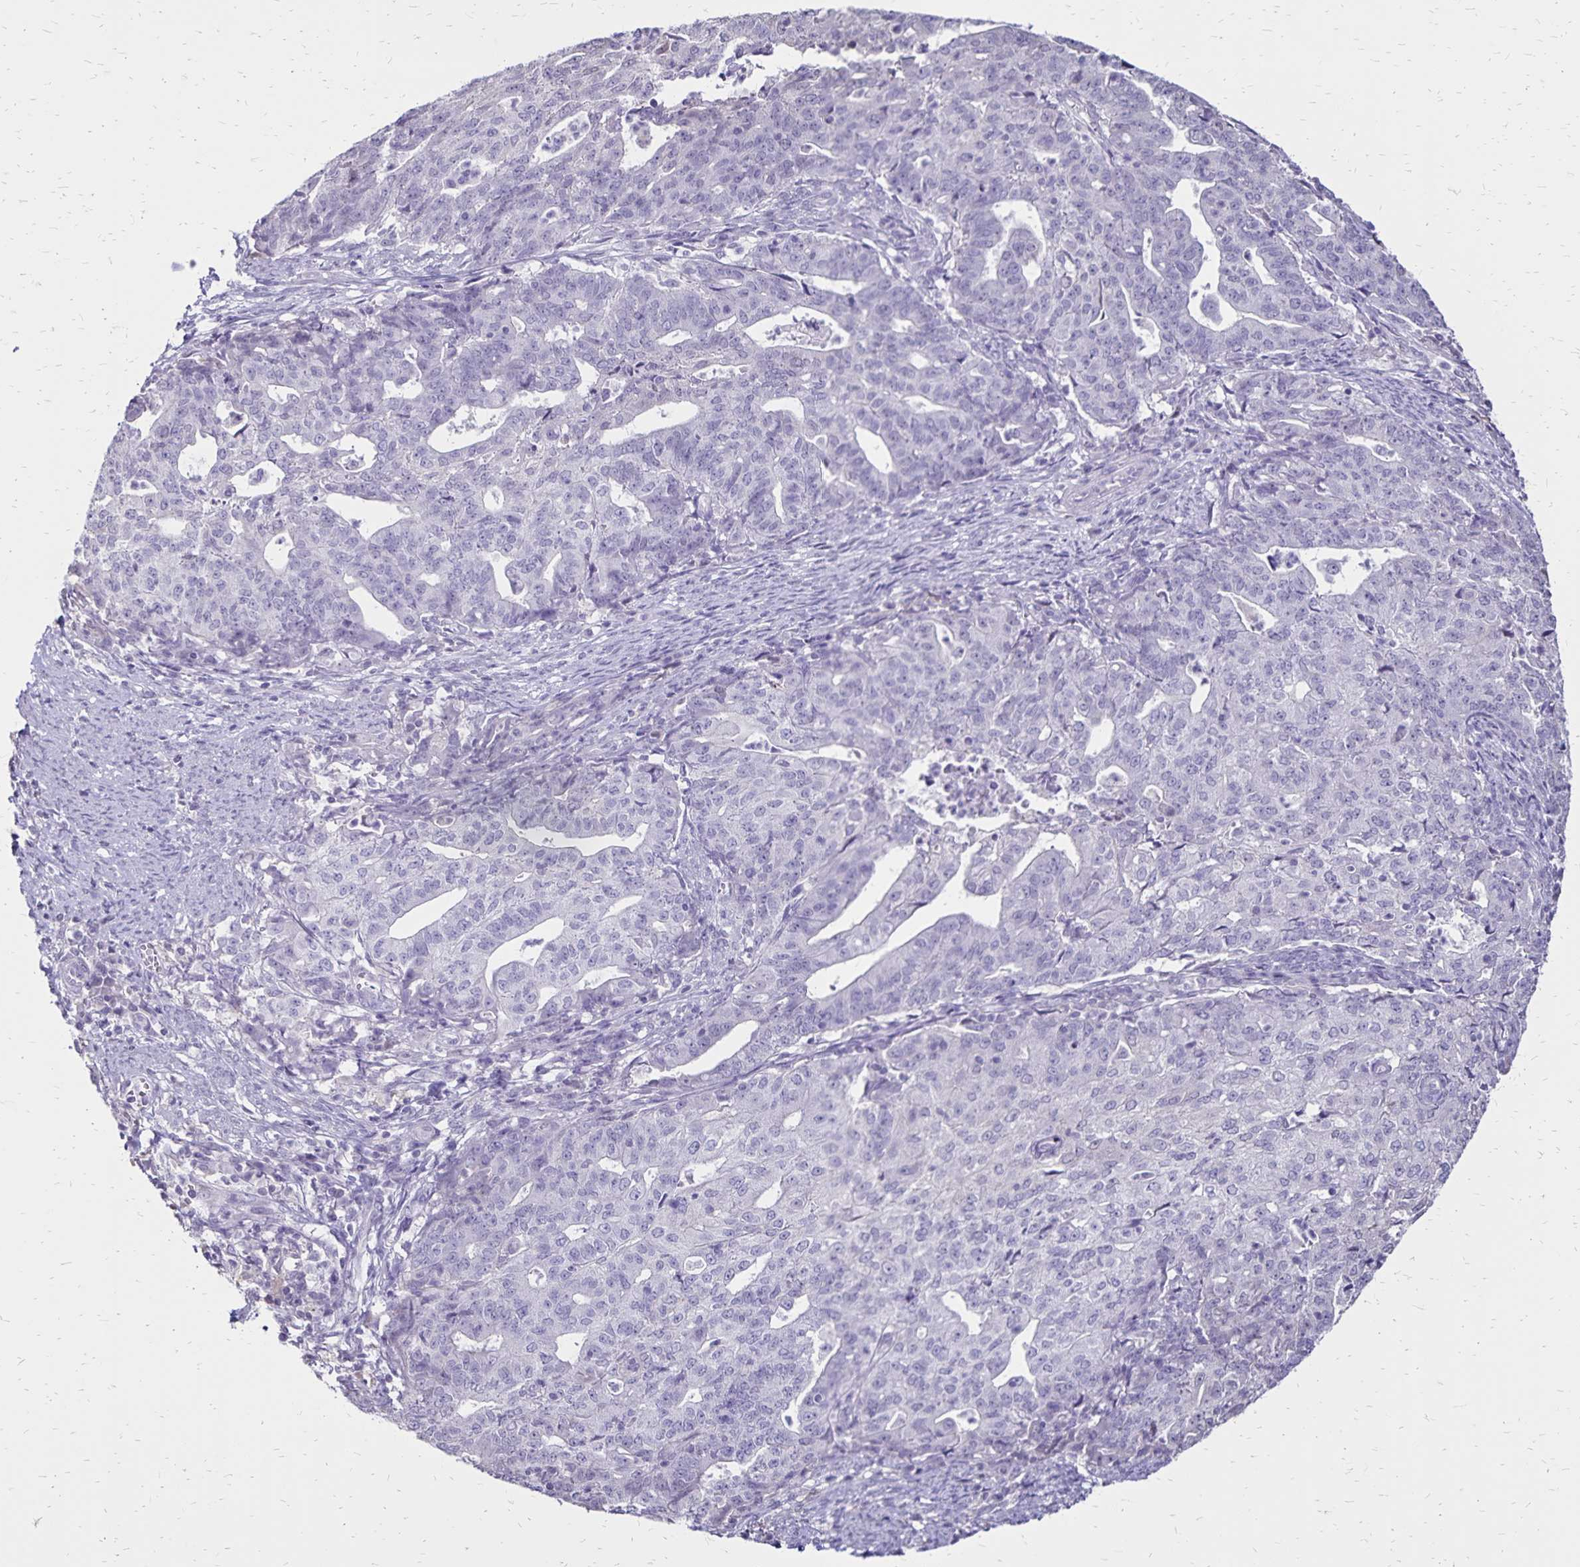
{"staining": {"intensity": "negative", "quantity": "none", "location": "none"}, "tissue": "endometrial cancer", "cell_type": "Tumor cells", "image_type": "cancer", "snomed": [{"axis": "morphology", "description": "Adenocarcinoma, NOS"}, {"axis": "topography", "description": "Endometrium"}], "caption": "A high-resolution histopathology image shows immunohistochemistry (IHC) staining of endometrial cancer, which displays no significant positivity in tumor cells.", "gene": "SH3GL3", "patient": {"sex": "female", "age": 82}}